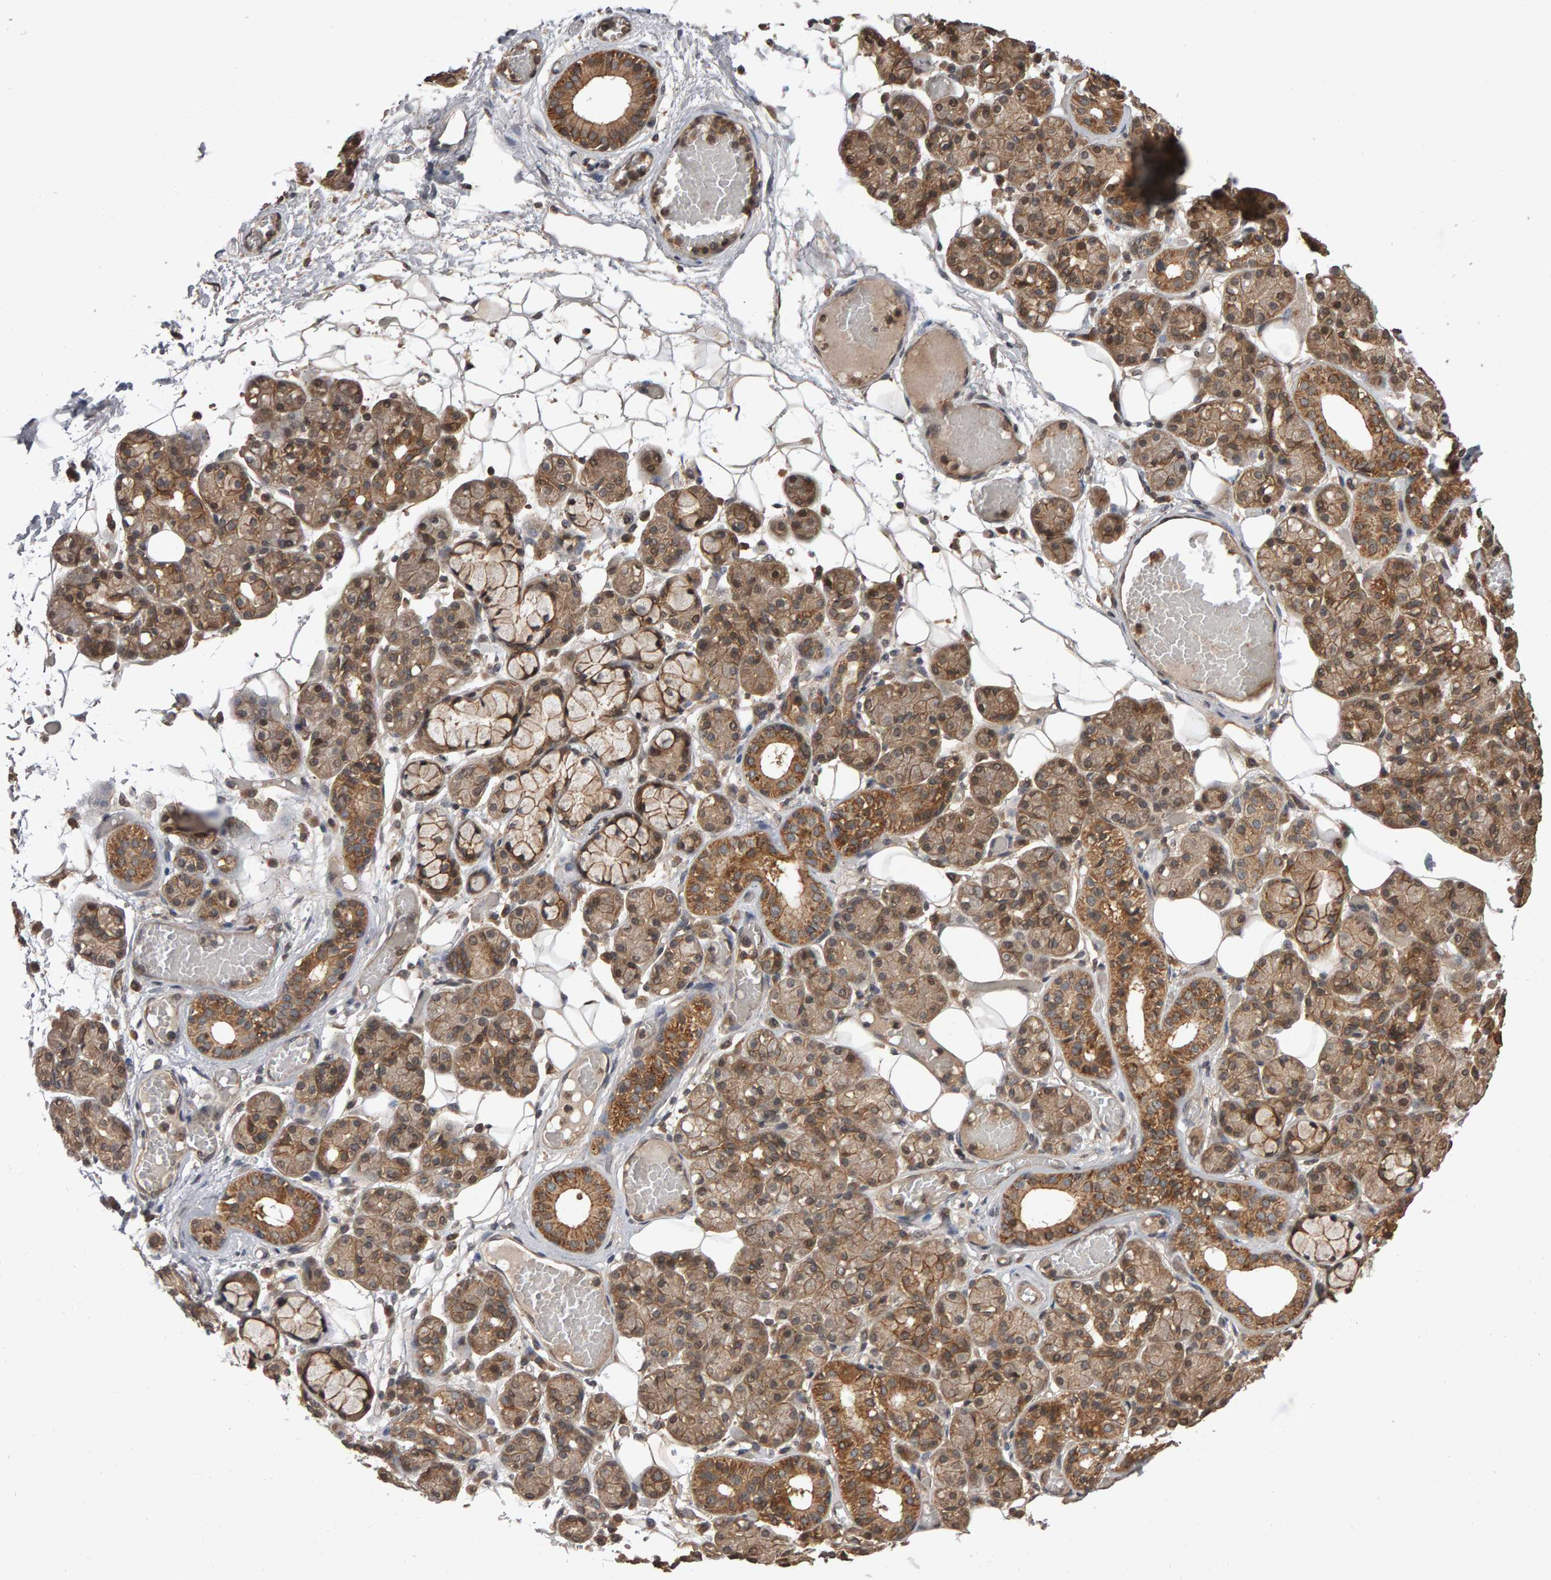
{"staining": {"intensity": "moderate", "quantity": ">75%", "location": "cytoplasmic/membranous"}, "tissue": "salivary gland", "cell_type": "Glandular cells", "image_type": "normal", "snomed": [{"axis": "morphology", "description": "Normal tissue, NOS"}, {"axis": "topography", "description": "Salivary gland"}], "caption": "Immunohistochemical staining of benign human salivary gland demonstrates moderate cytoplasmic/membranous protein positivity in approximately >75% of glandular cells.", "gene": "SCRIB", "patient": {"sex": "male", "age": 63}}